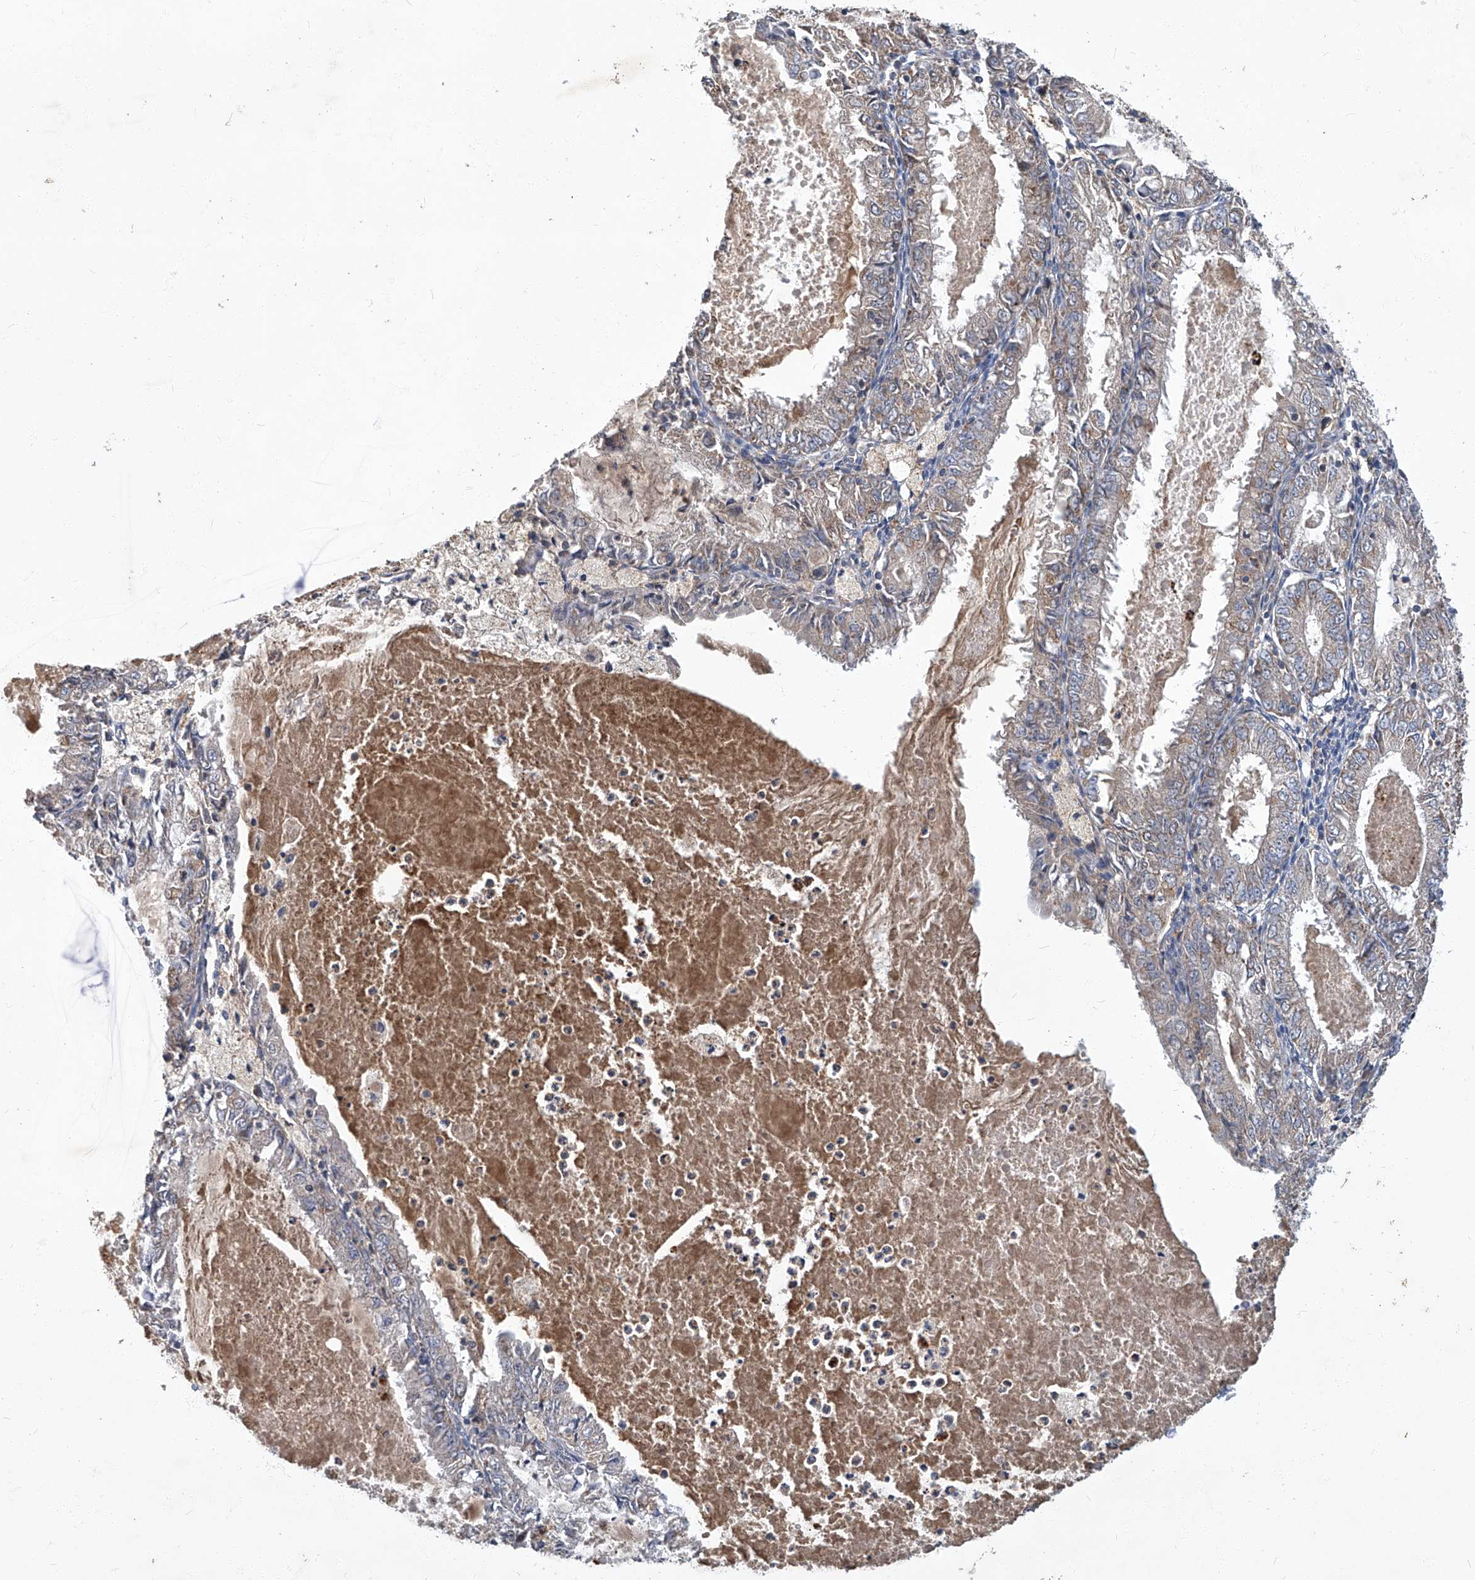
{"staining": {"intensity": "moderate", "quantity": "<25%", "location": "cytoplasmic/membranous"}, "tissue": "endometrial cancer", "cell_type": "Tumor cells", "image_type": "cancer", "snomed": [{"axis": "morphology", "description": "Adenocarcinoma, NOS"}, {"axis": "topography", "description": "Endometrium"}], "caption": "Moderate cytoplasmic/membranous protein staining is present in approximately <25% of tumor cells in endometrial cancer.", "gene": "TNFRSF13B", "patient": {"sex": "female", "age": 57}}